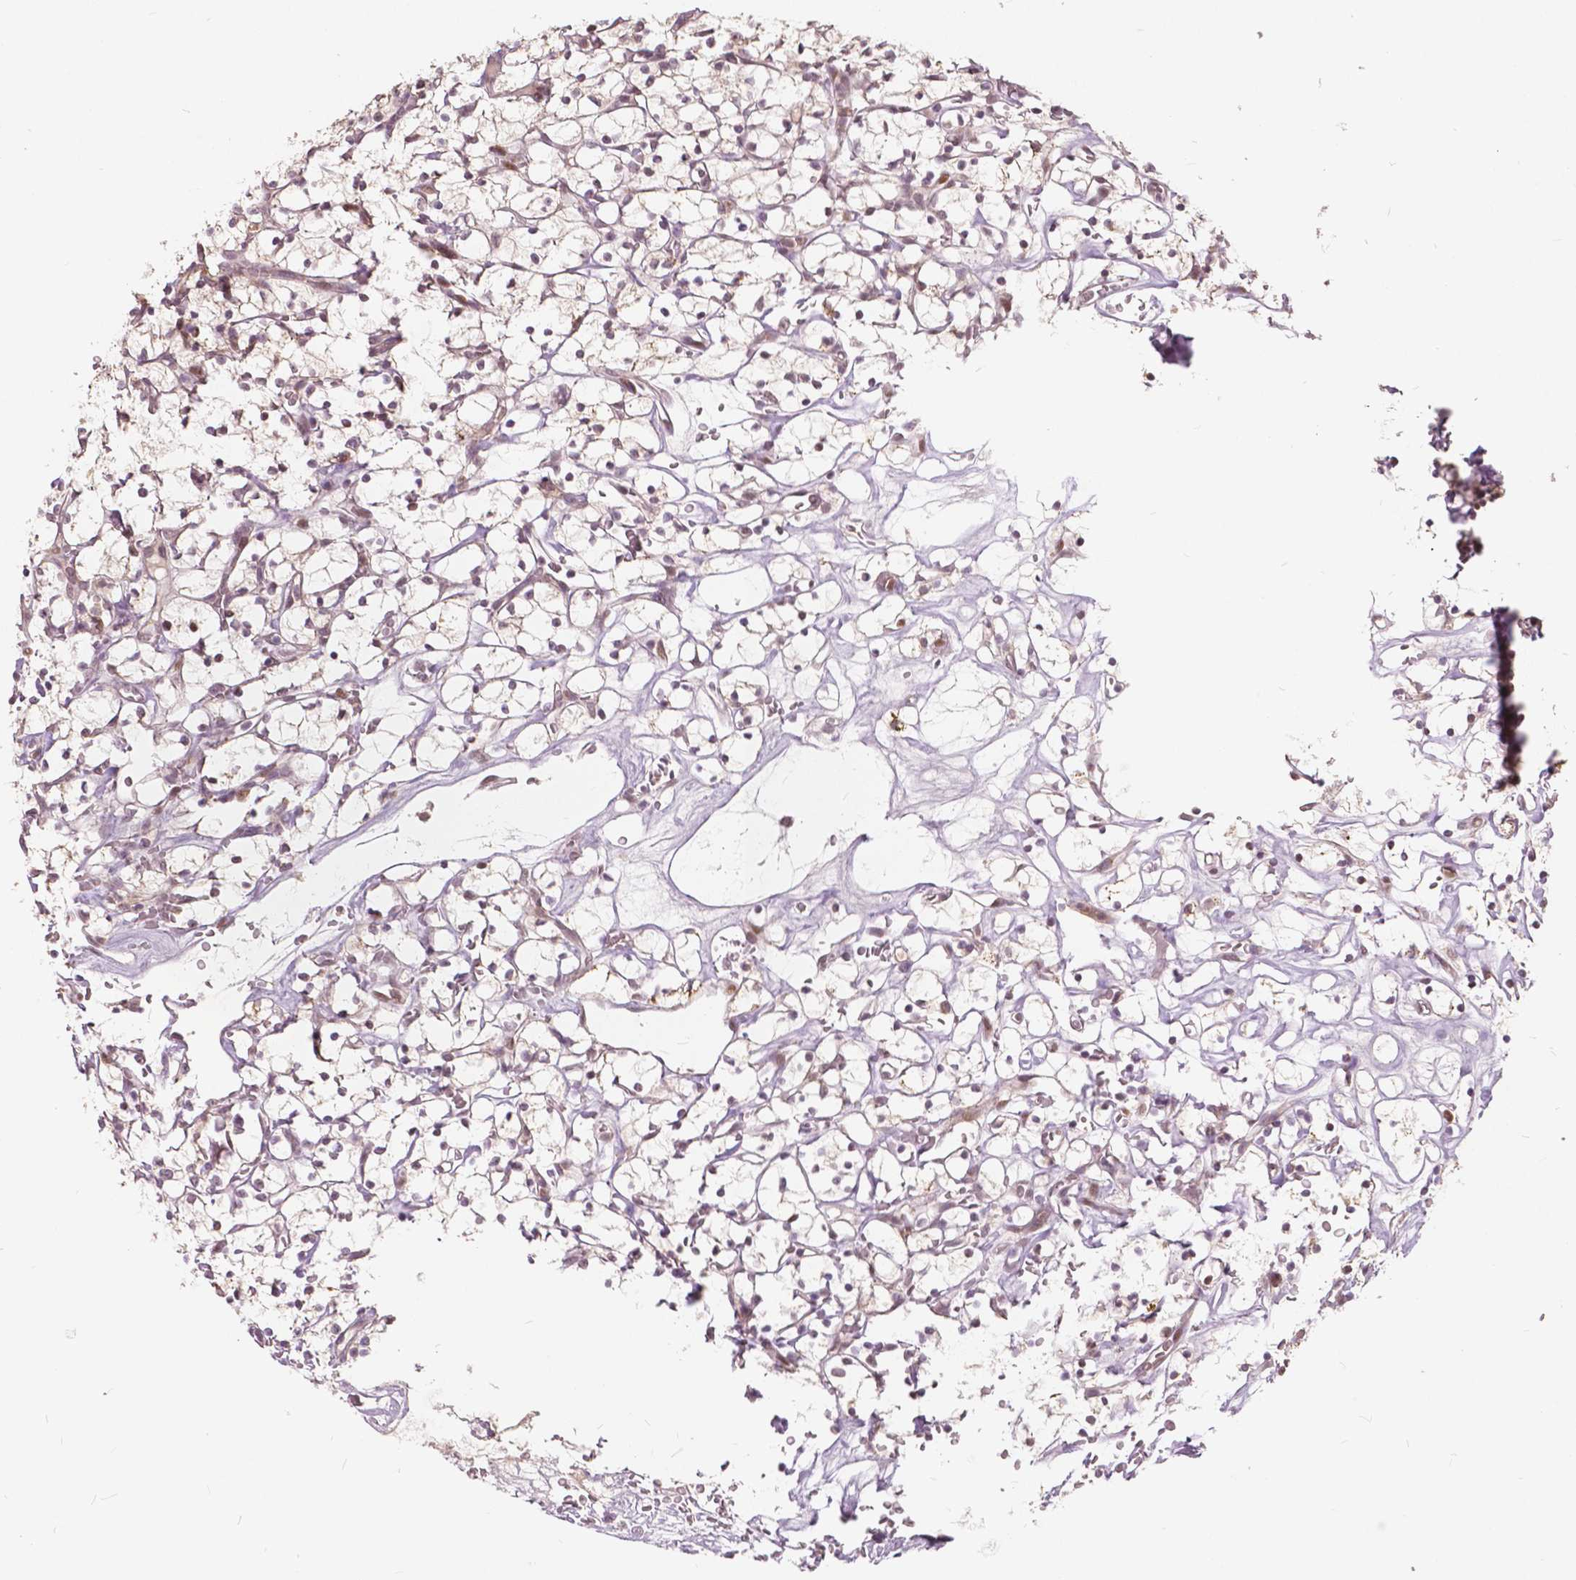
{"staining": {"intensity": "weak", "quantity": "25%-75%", "location": "nuclear"}, "tissue": "renal cancer", "cell_type": "Tumor cells", "image_type": "cancer", "snomed": [{"axis": "morphology", "description": "Adenocarcinoma, NOS"}, {"axis": "topography", "description": "Kidney"}], "caption": "Immunohistochemistry (IHC) (DAB) staining of renal adenocarcinoma demonstrates weak nuclear protein expression in about 25%-75% of tumor cells.", "gene": "DLX6", "patient": {"sex": "female", "age": 64}}